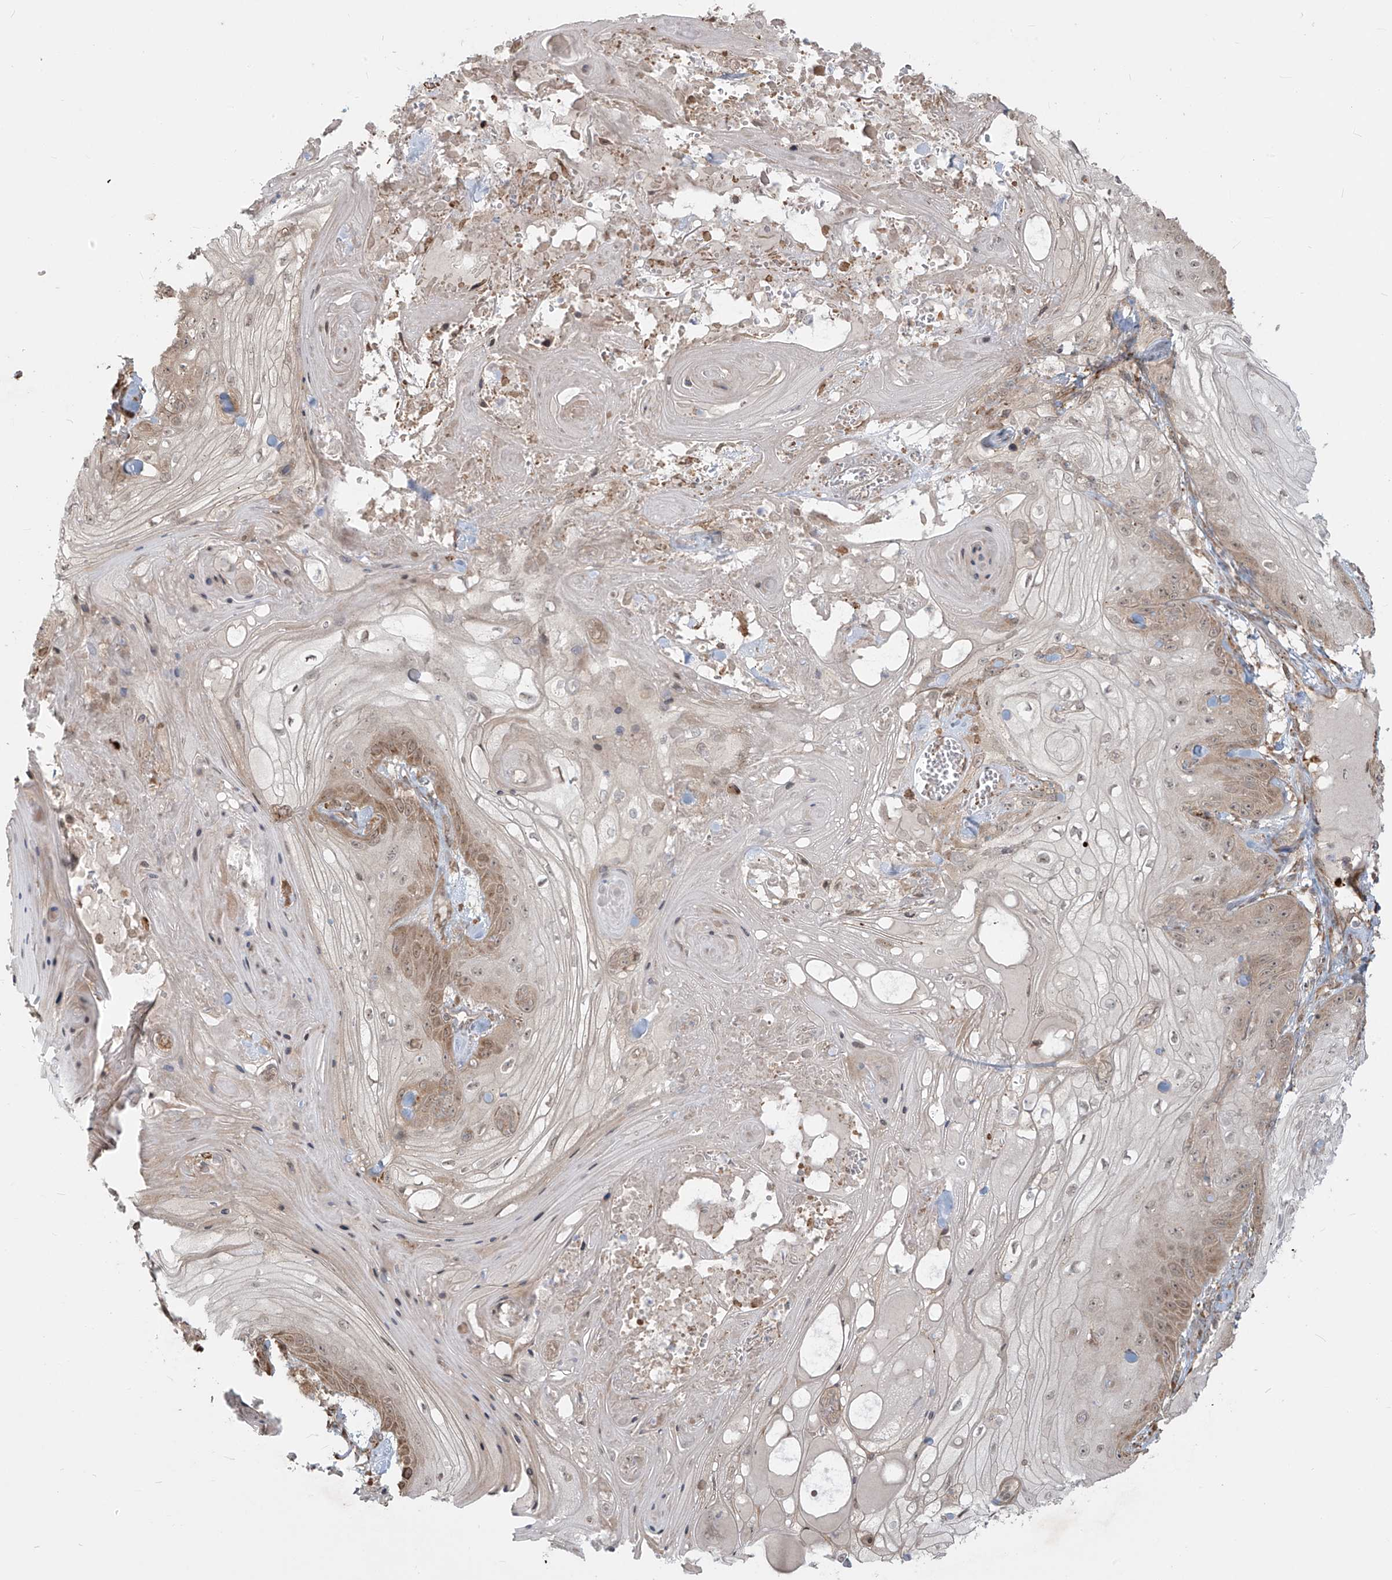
{"staining": {"intensity": "moderate", "quantity": "25%-75%", "location": "cytoplasmic/membranous,nuclear"}, "tissue": "skin cancer", "cell_type": "Tumor cells", "image_type": "cancer", "snomed": [{"axis": "morphology", "description": "Squamous cell carcinoma, NOS"}, {"axis": "topography", "description": "Skin"}], "caption": "Protein staining reveals moderate cytoplasmic/membranous and nuclear positivity in about 25%-75% of tumor cells in squamous cell carcinoma (skin).", "gene": "PLEKHM3", "patient": {"sex": "male", "age": 74}}